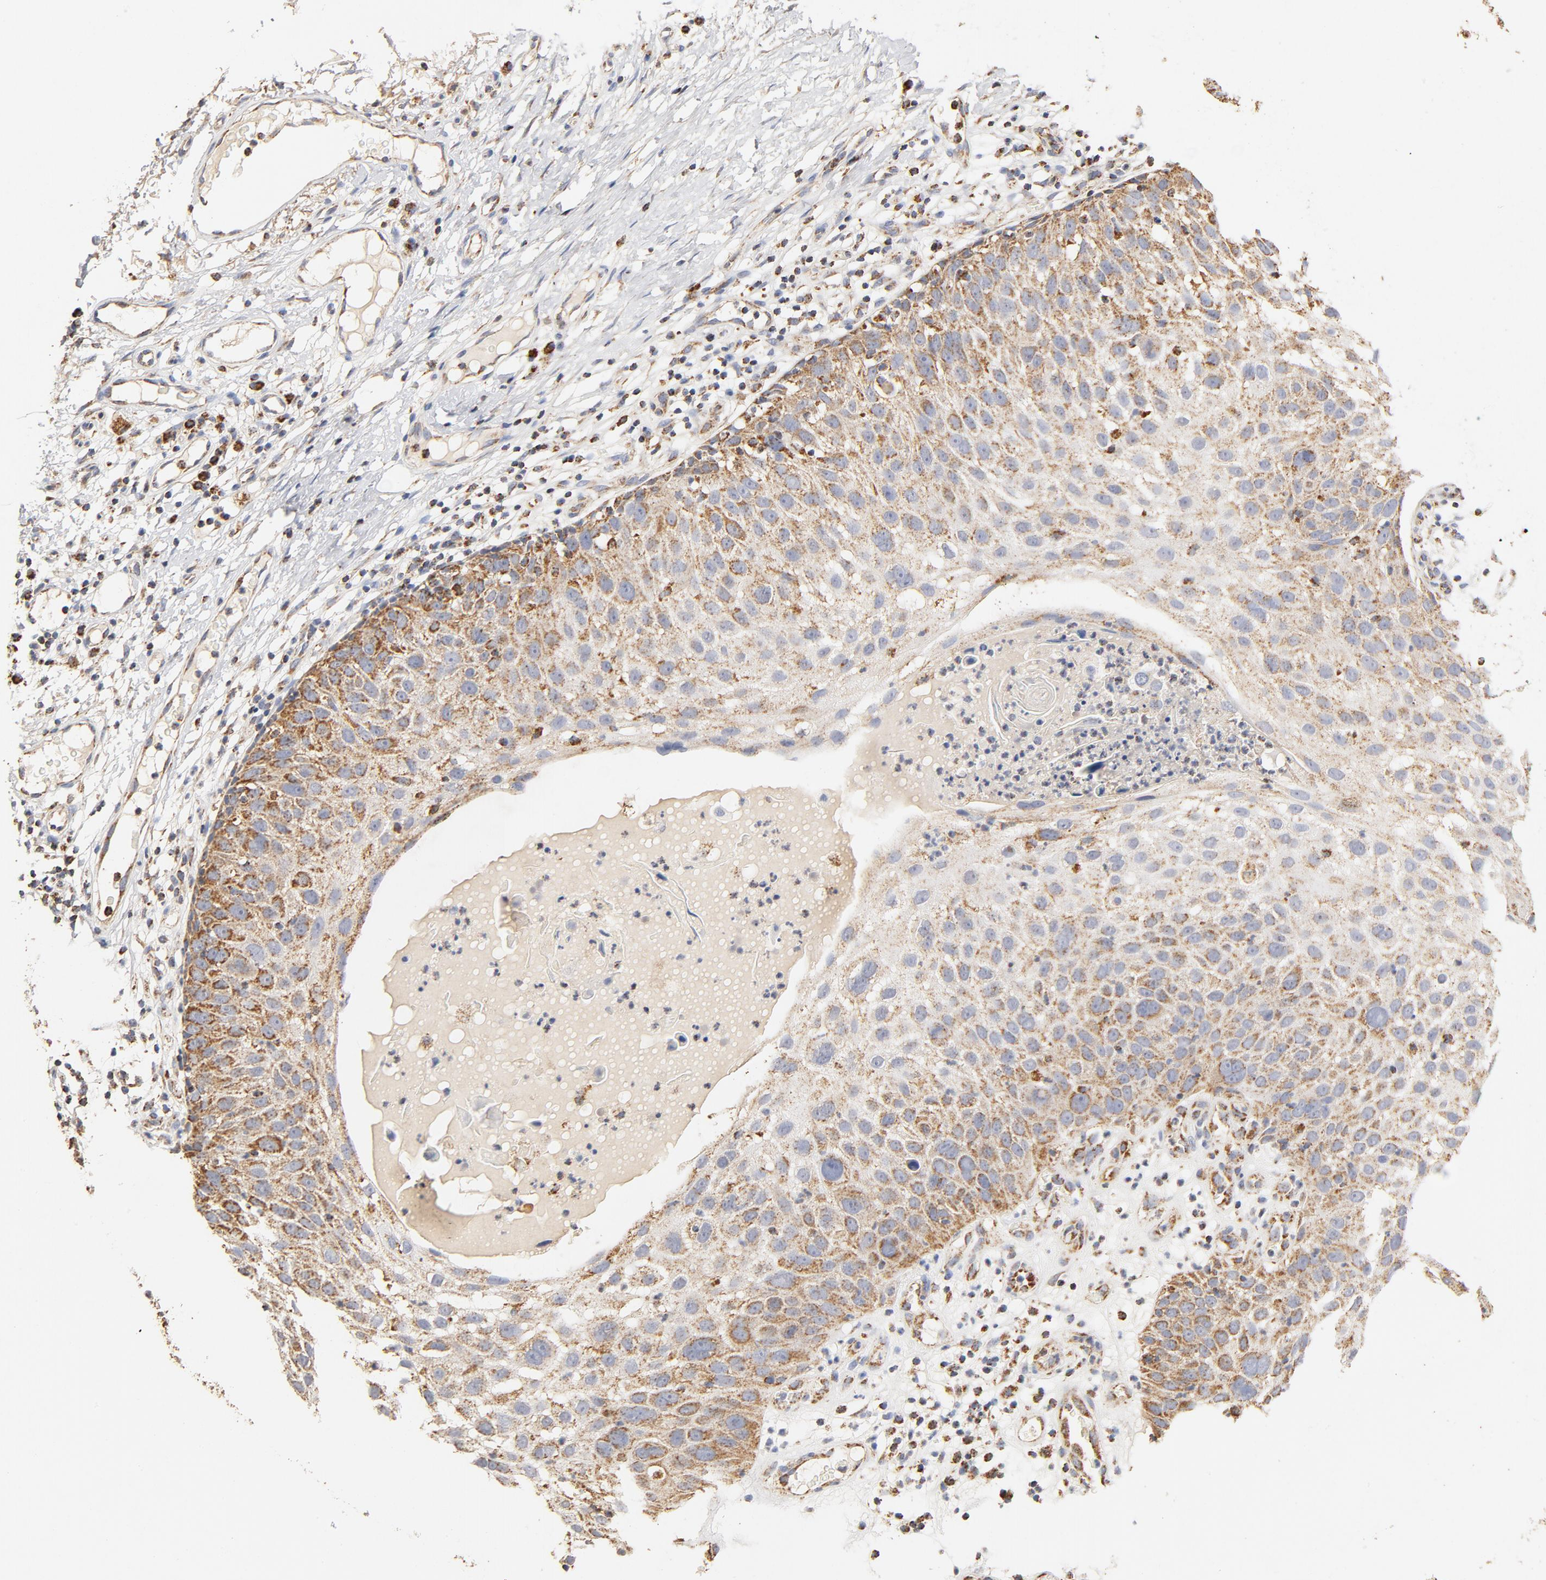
{"staining": {"intensity": "moderate", "quantity": ">75%", "location": "cytoplasmic/membranous"}, "tissue": "skin cancer", "cell_type": "Tumor cells", "image_type": "cancer", "snomed": [{"axis": "morphology", "description": "Squamous cell carcinoma, NOS"}, {"axis": "topography", "description": "Skin"}], "caption": "A medium amount of moderate cytoplasmic/membranous staining is appreciated in approximately >75% of tumor cells in skin squamous cell carcinoma tissue.", "gene": "COX4I1", "patient": {"sex": "male", "age": 87}}